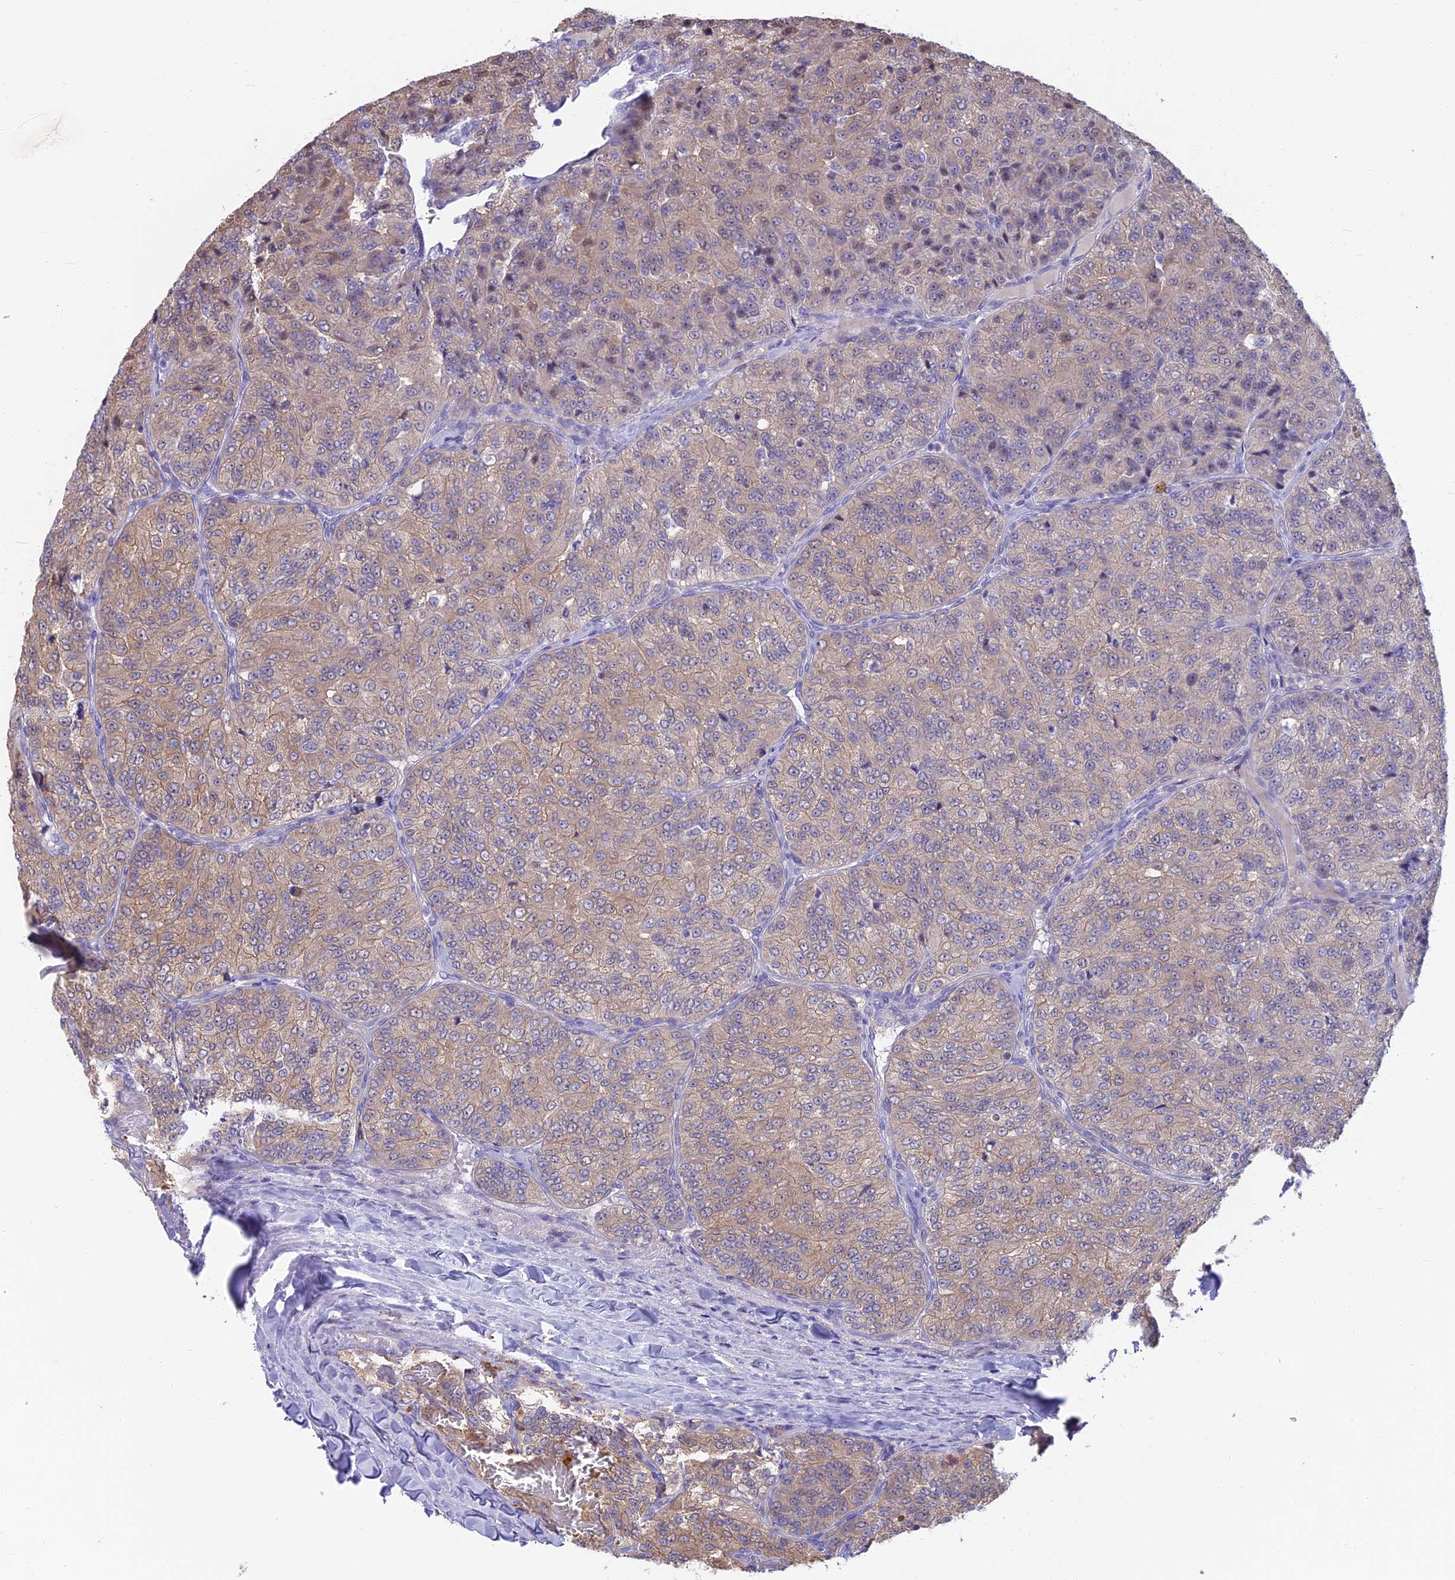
{"staining": {"intensity": "weak", "quantity": ">75%", "location": "cytoplasmic/membranous"}, "tissue": "renal cancer", "cell_type": "Tumor cells", "image_type": "cancer", "snomed": [{"axis": "morphology", "description": "Adenocarcinoma, NOS"}, {"axis": "topography", "description": "Kidney"}], "caption": "This is a micrograph of immunohistochemistry staining of renal cancer (adenocarcinoma), which shows weak staining in the cytoplasmic/membranous of tumor cells.", "gene": "SNAP91", "patient": {"sex": "female", "age": 63}}